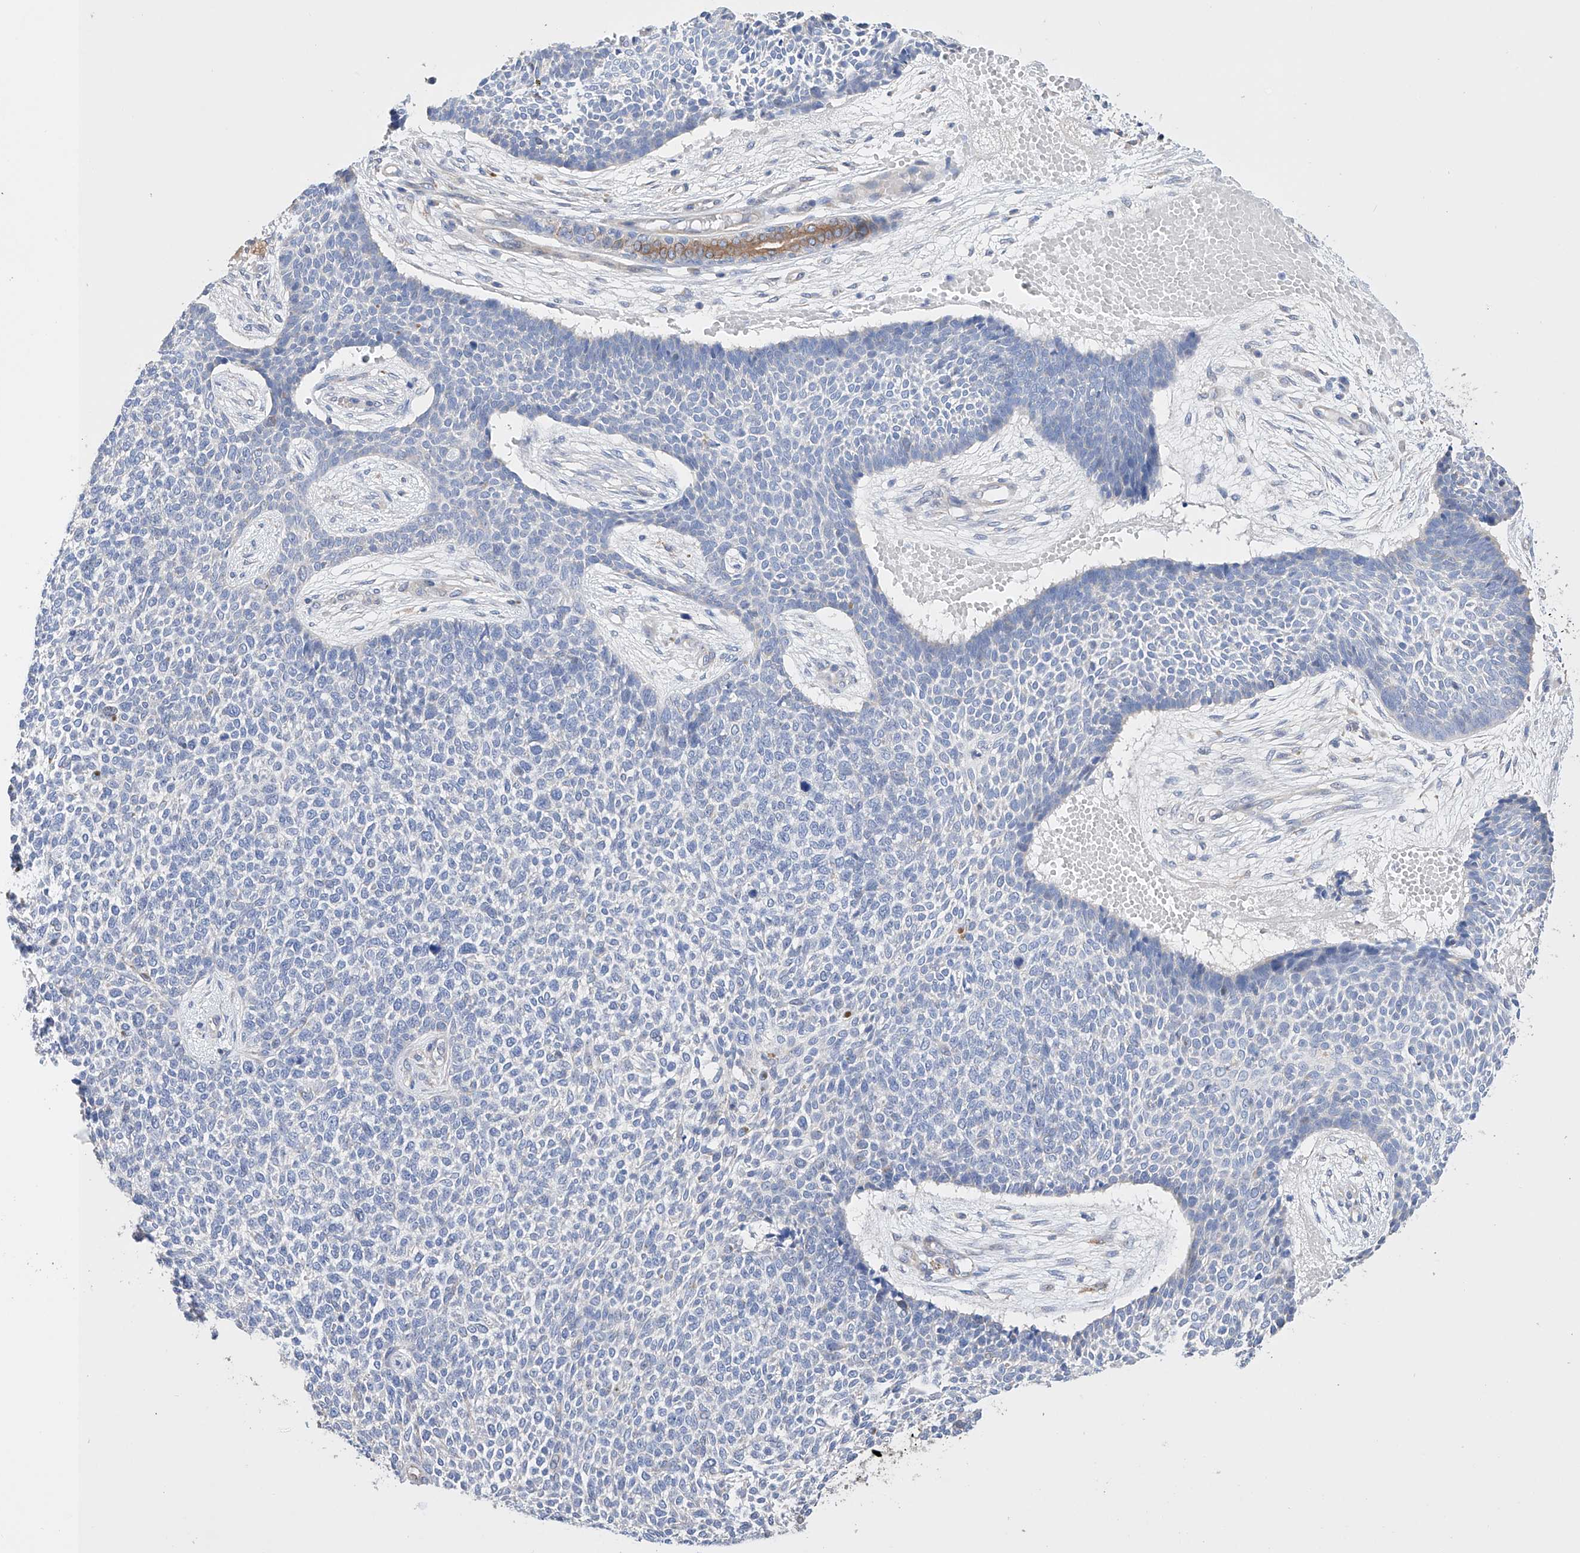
{"staining": {"intensity": "negative", "quantity": "none", "location": "none"}, "tissue": "skin cancer", "cell_type": "Tumor cells", "image_type": "cancer", "snomed": [{"axis": "morphology", "description": "Basal cell carcinoma"}, {"axis": "topography", "description": "Skin"}], "caption": "There is no significant staining in tumor cells of skin cancer (basal cell carcinoma).", "gene": "AFG1L", "patient": {"sex": "female", "age": 84}}